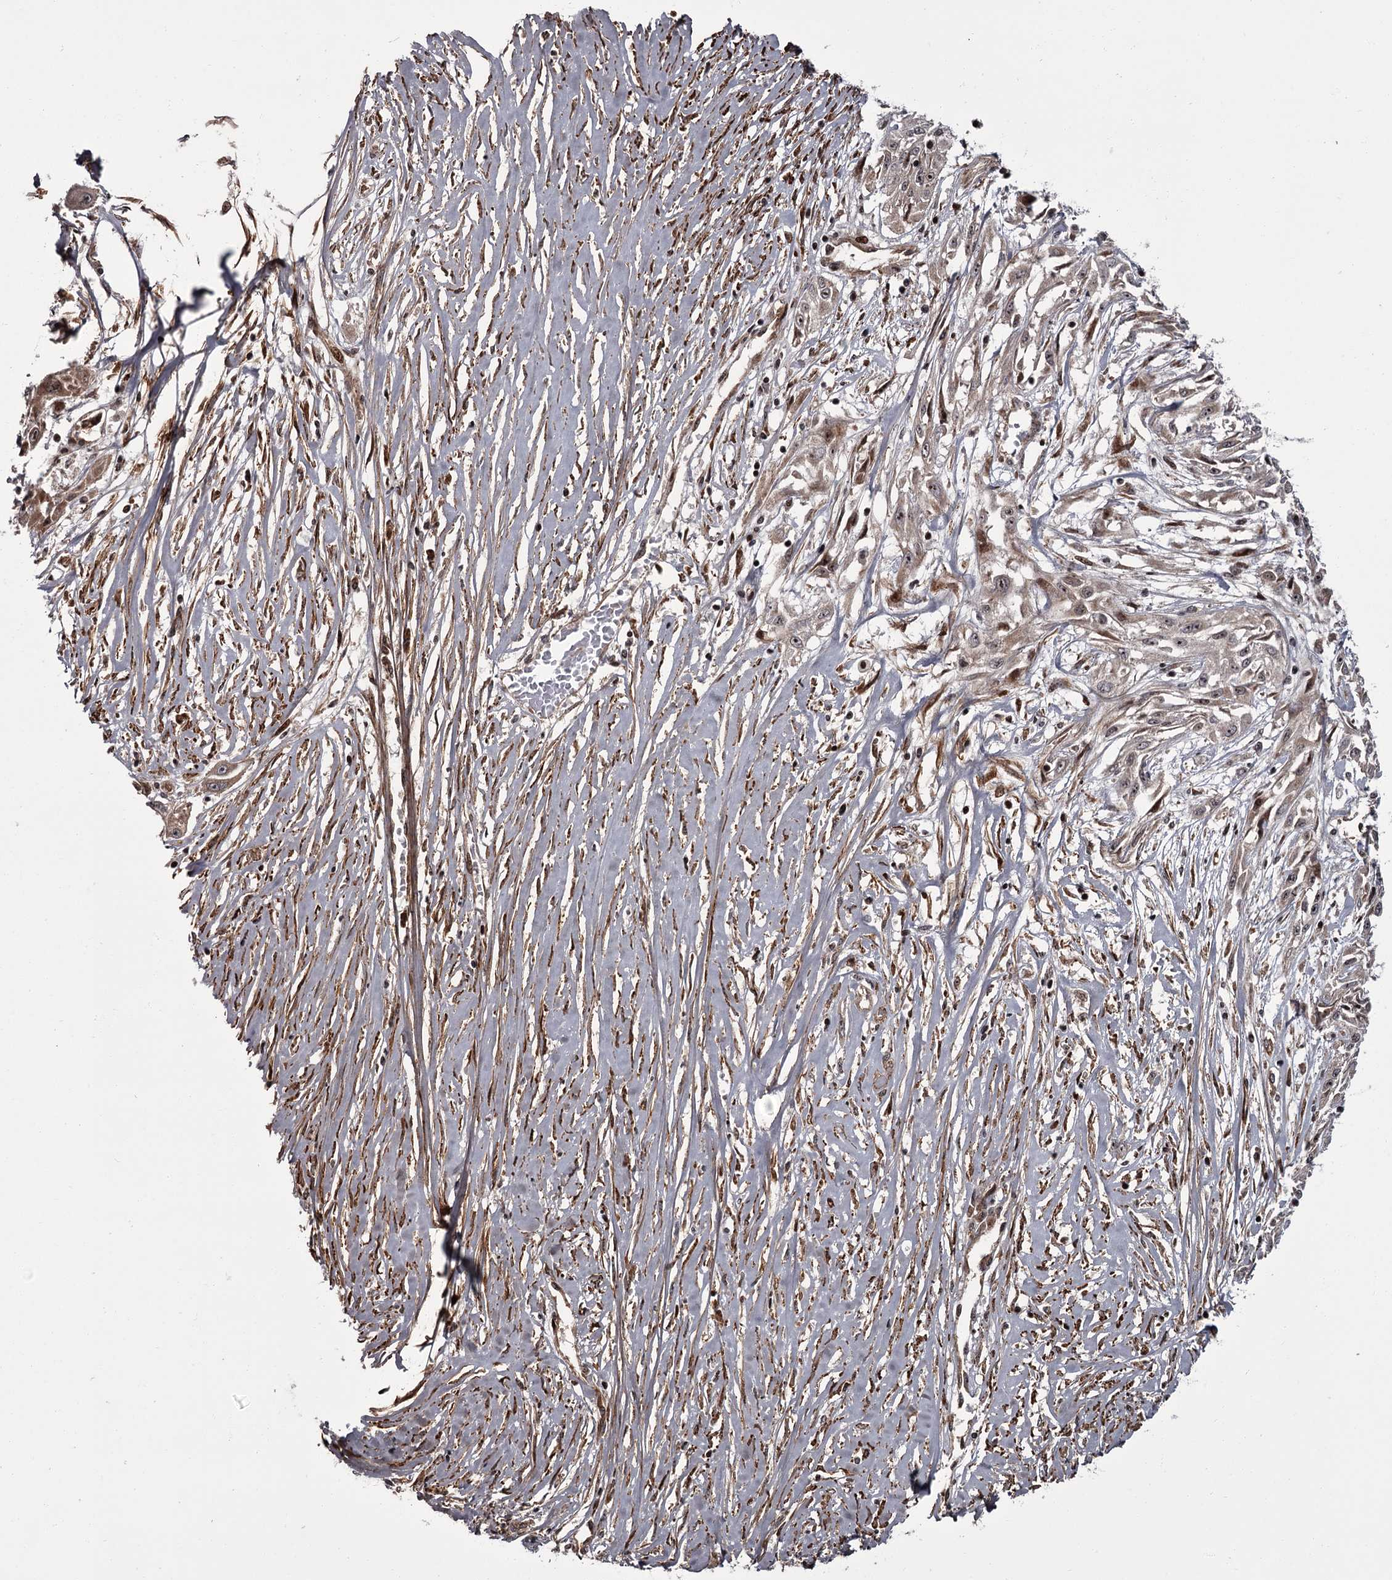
{"staining": {"intensity": "moderate", "quantity": ">75%", "location": "cytoplasmic/membranous,nuclear"}, "tissue": "skin cancer", "cell_type": "Tumor cells", "image_type": "cancer", "snomed": [{"axis": "morphology", "description": "Squamous cell carcinoma, NOS"}, {"axis": "morphology", "description": "Squamous cell carcinoma, metastatic, NOS"}, {"axis": "topography", "description": "Skin"}, {"axis": "topography", "description": "Lymph node"}], "caption": "Immunohistochemistry (IHC) histopathology image of skin metastatic squamous cell carcinoma stained for a protein (brown), which demonstrates medium levels of moderate cytoplasmic/membranous and nuclear positivity in approximately >75% of tumor cells.", "gene": "THAP9", "patient": {"sex": "male", "age": 75}}